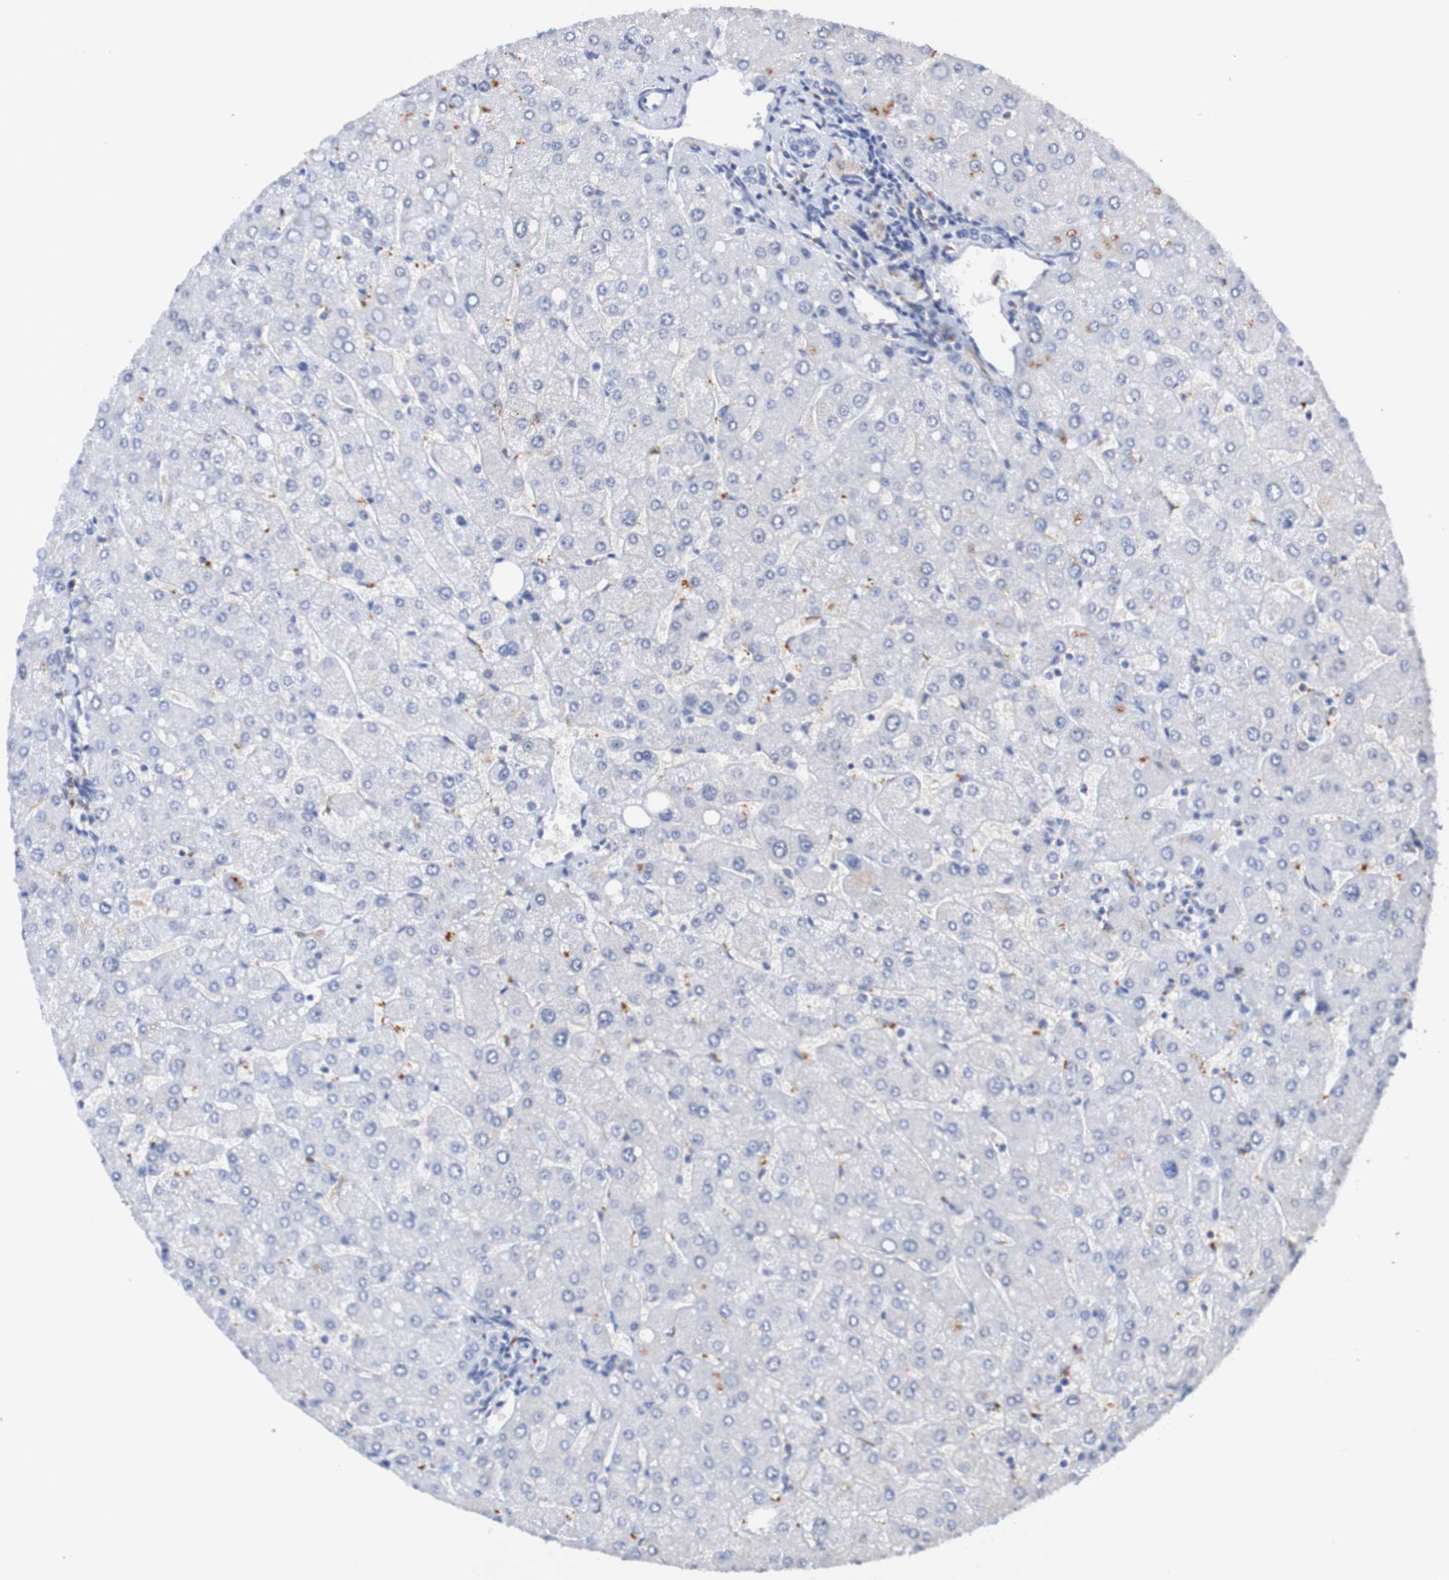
{"staining": {"intensity": "negative", "quantity": "none", "location": "none"}, "tissue": "liver", "cell_type": "Cholangiocytes", "image_type": "normal", "snomed": [{"axis": "morphology", "description": "Normal tissue, NOS"}, {"axis": "topography", "description": "Liver"}], "caption": "Liver was stained to show a protein in brown. There is no significant staining in cholangiocytes. (DAB immunohistochemistry, high magnification).", "gene": "SEZ6", "patient": {"sex": "male", "age": 55}}